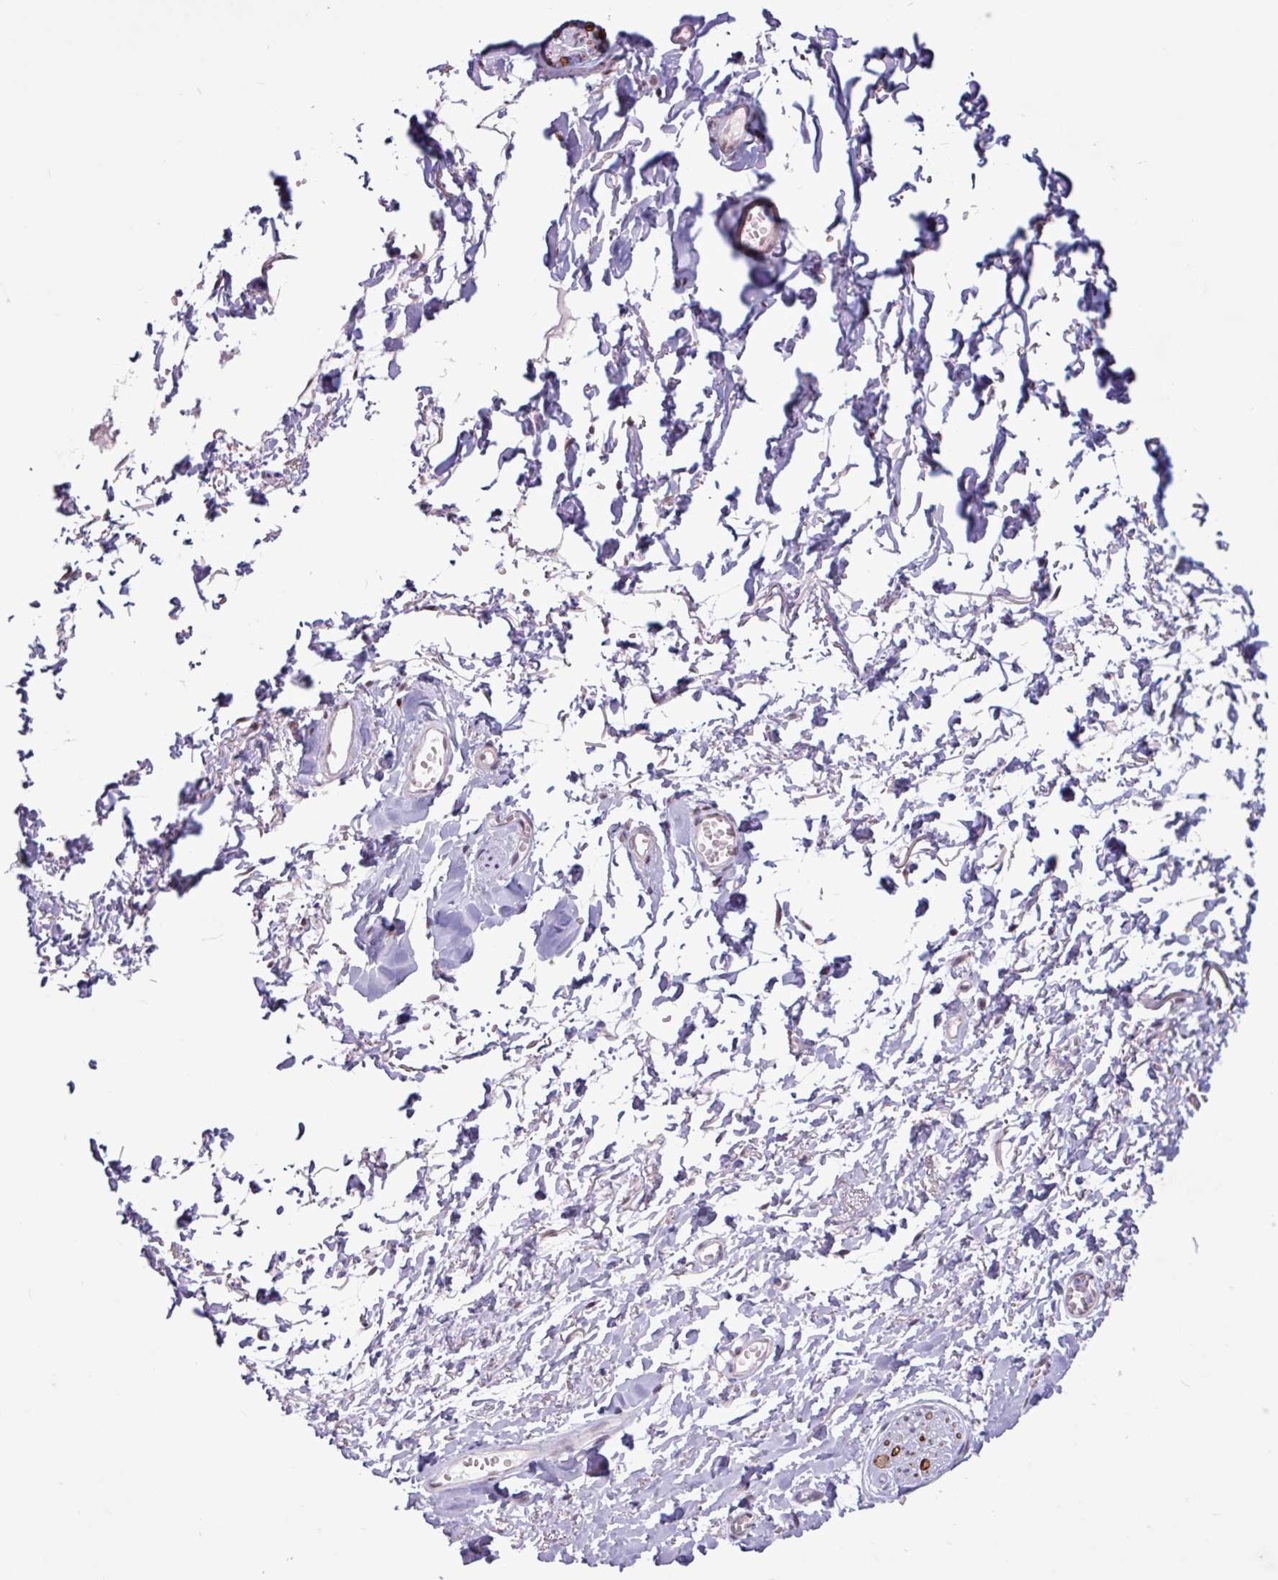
{"staining": {"intensity": "negative", "quantity": "none", "location": "none"}, "tissue": "adipose tissue", "cell_type": "Adipocytes", "image_type": "normal", "snomed": [{"axis": "morphology", "description": "Normal tissue, NOS"}, {"axis": "topography", "description": "Vulva"}, {"axis": "topography", "description": "Vagina"}, {"axis": "topography", "description": "Peripheral nerve tissue"}], "caption": "Immunohistochemistry image of benign human adipose tissue stained for a protein (brown), which exhibits no expression in adipocytes. Brightfield microscopy of immunohistochemistry (IHC) stained with DAB (brown) and hematoxylin (blue), captured at high magnification.", "gene": "NOTCH2", "patient": {"sex": "female", "age": 66}}